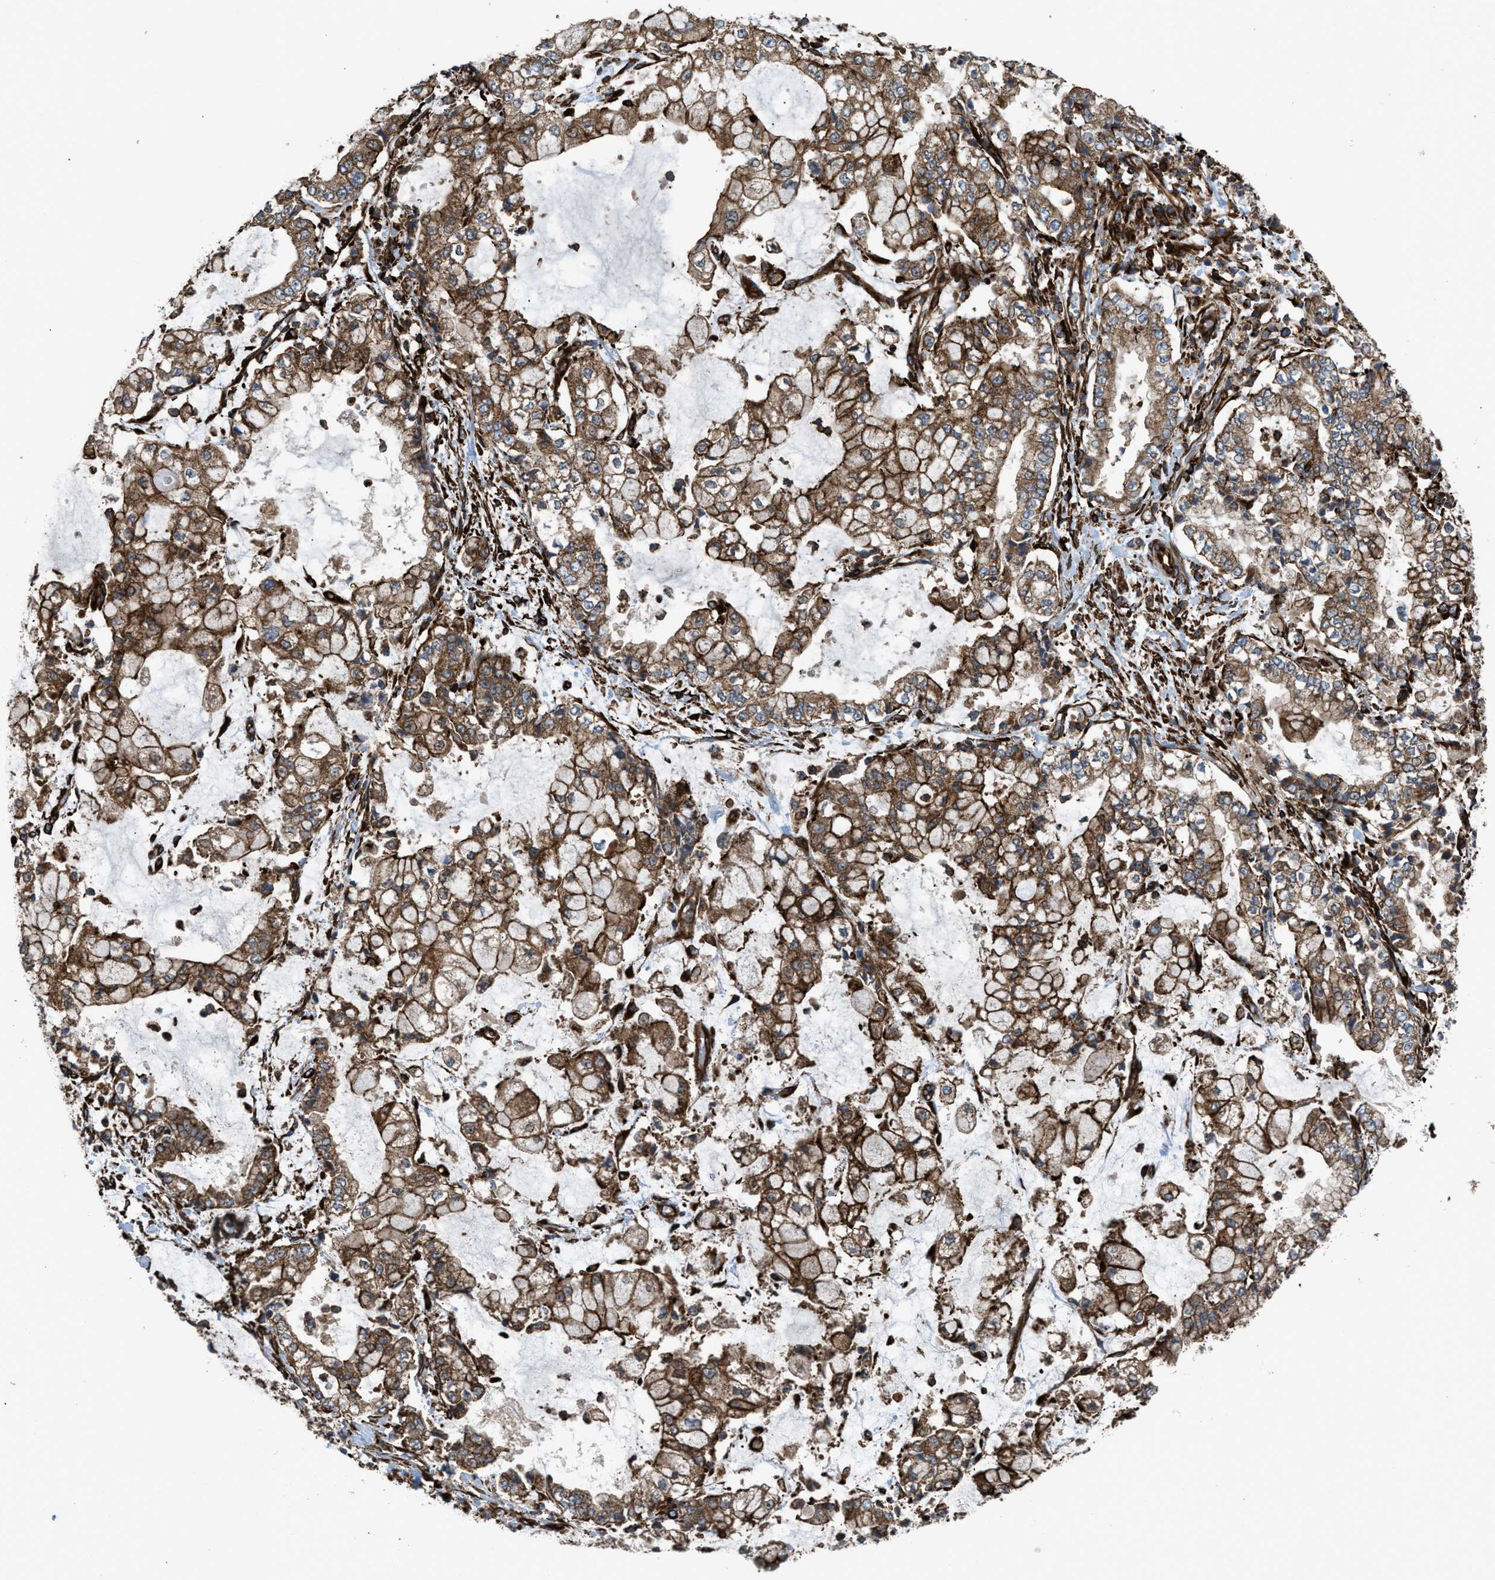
{"staining": {"intensity": "moderate", "quantity": ">75%", "location": "cytoplasmic/membranous"}, "tissue": "stomach cancer", "cell_type": "Tumor cells", "image_type": "cancer", "snomed": [{"axis": "morphology", "description": "Adenocarcinoma, NOS"}, {"axis": "topography", "description": "Stomach"}], "caption": "A high-resolution histopathology image shows immunohistochemistry (IHC) staining of stomach cancer (adenocarcinoma), which shows moderate cytoplasmic/membranous staining in approximately >75% of tumor cells. (Stains: DAB in brown, nuclei in blue, Microscopy: brightfield microscopy at high magnification).", "gene": "EGLN1", "patient": {"sex": "male", "age": 76}}